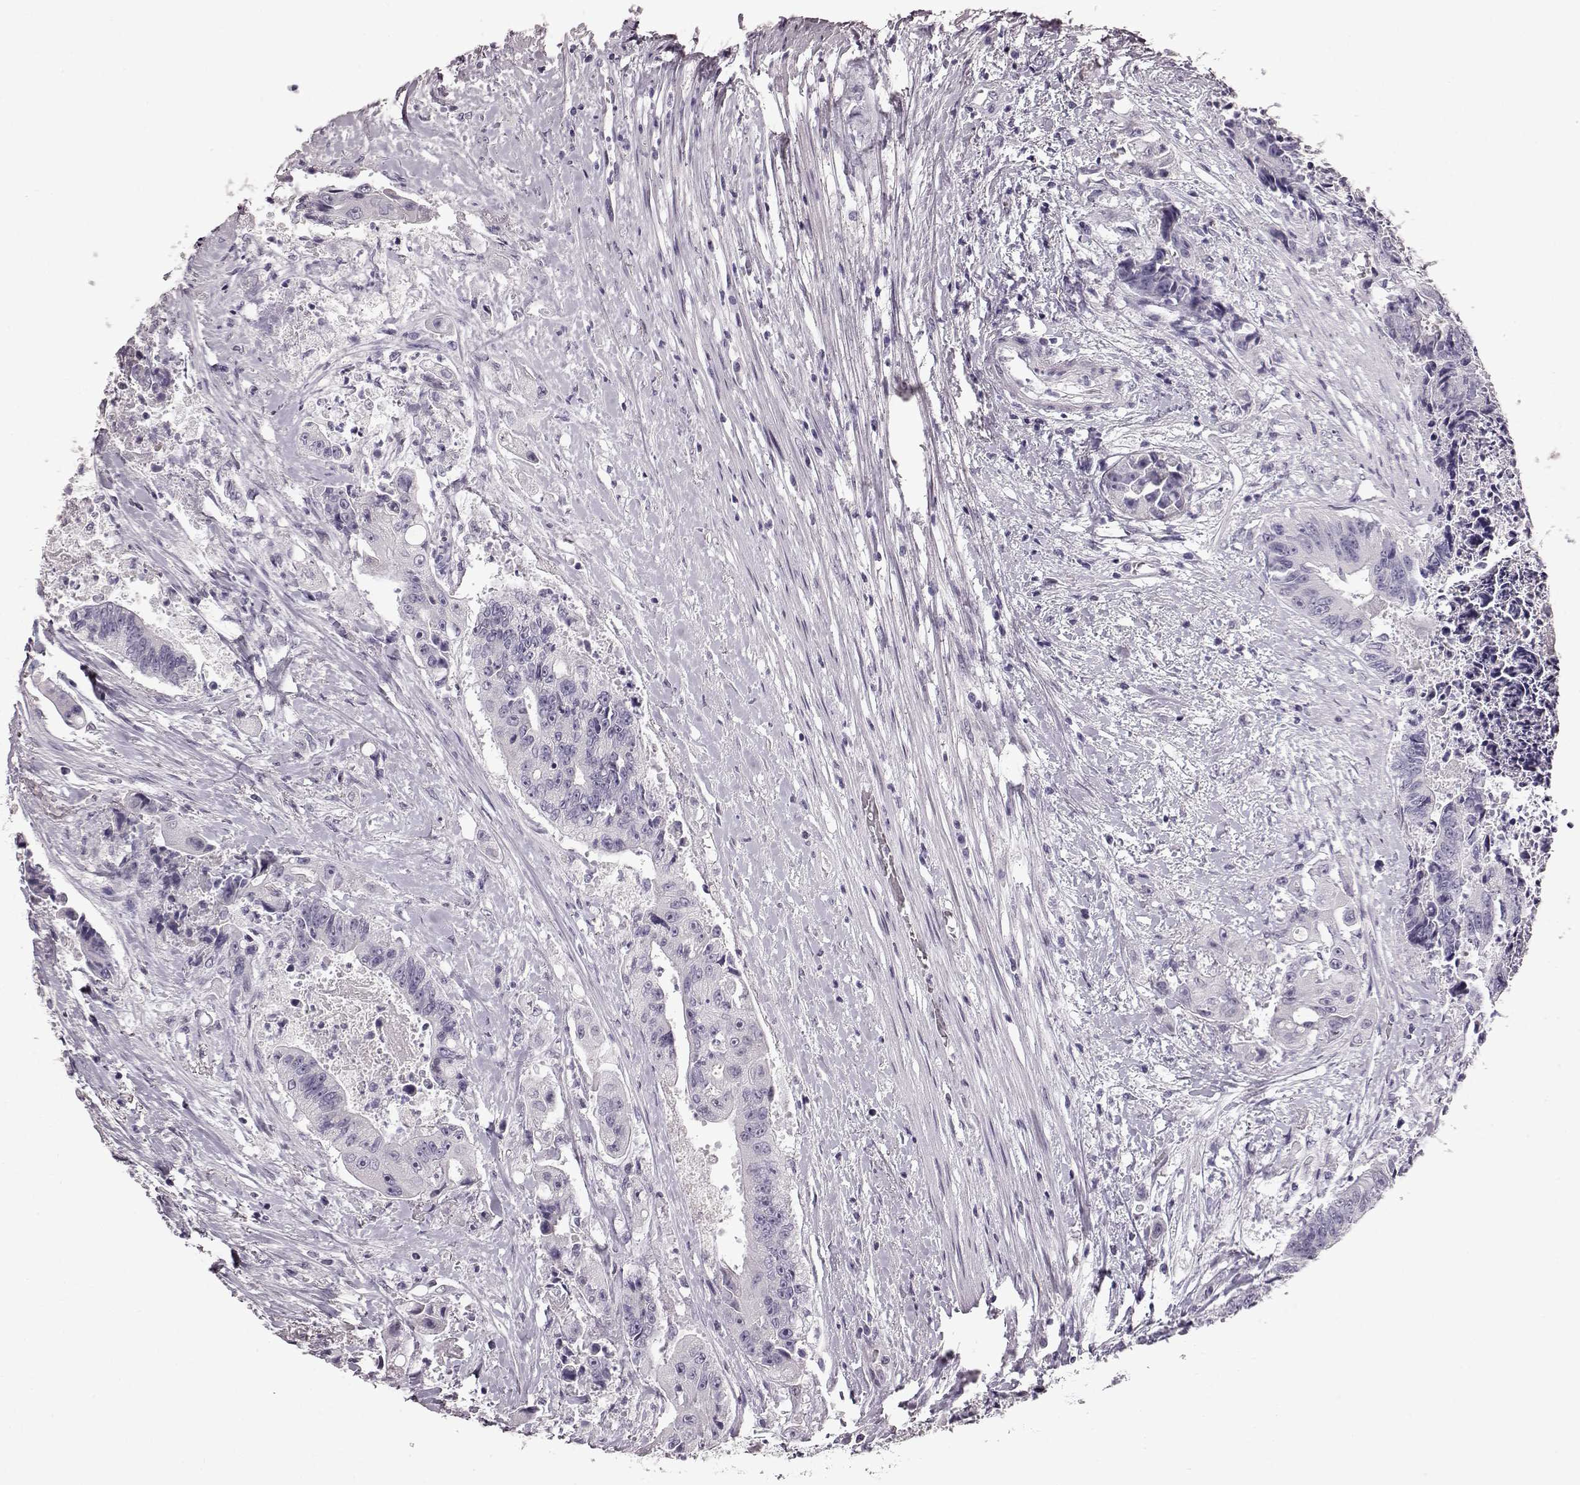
{"staining": {"intensity": "negative", "quantity": "none", "location": "none"}, "tissue": "colorectal cancer", "cell_type": "Tumor cells", "image_type": "cancer", "snomed": [{"axis": "morphology", "description": "Adenocarcinoma, NOS"}, {"axis": "topography", "description": "Rectum"}], "caption": "This is an immunohistochemistry photomicrograph of human colorectal cancer. There is no staining in tumor cells.", "gene": "TCHHL1", "patient": {"sex": "male", "age": 54}}